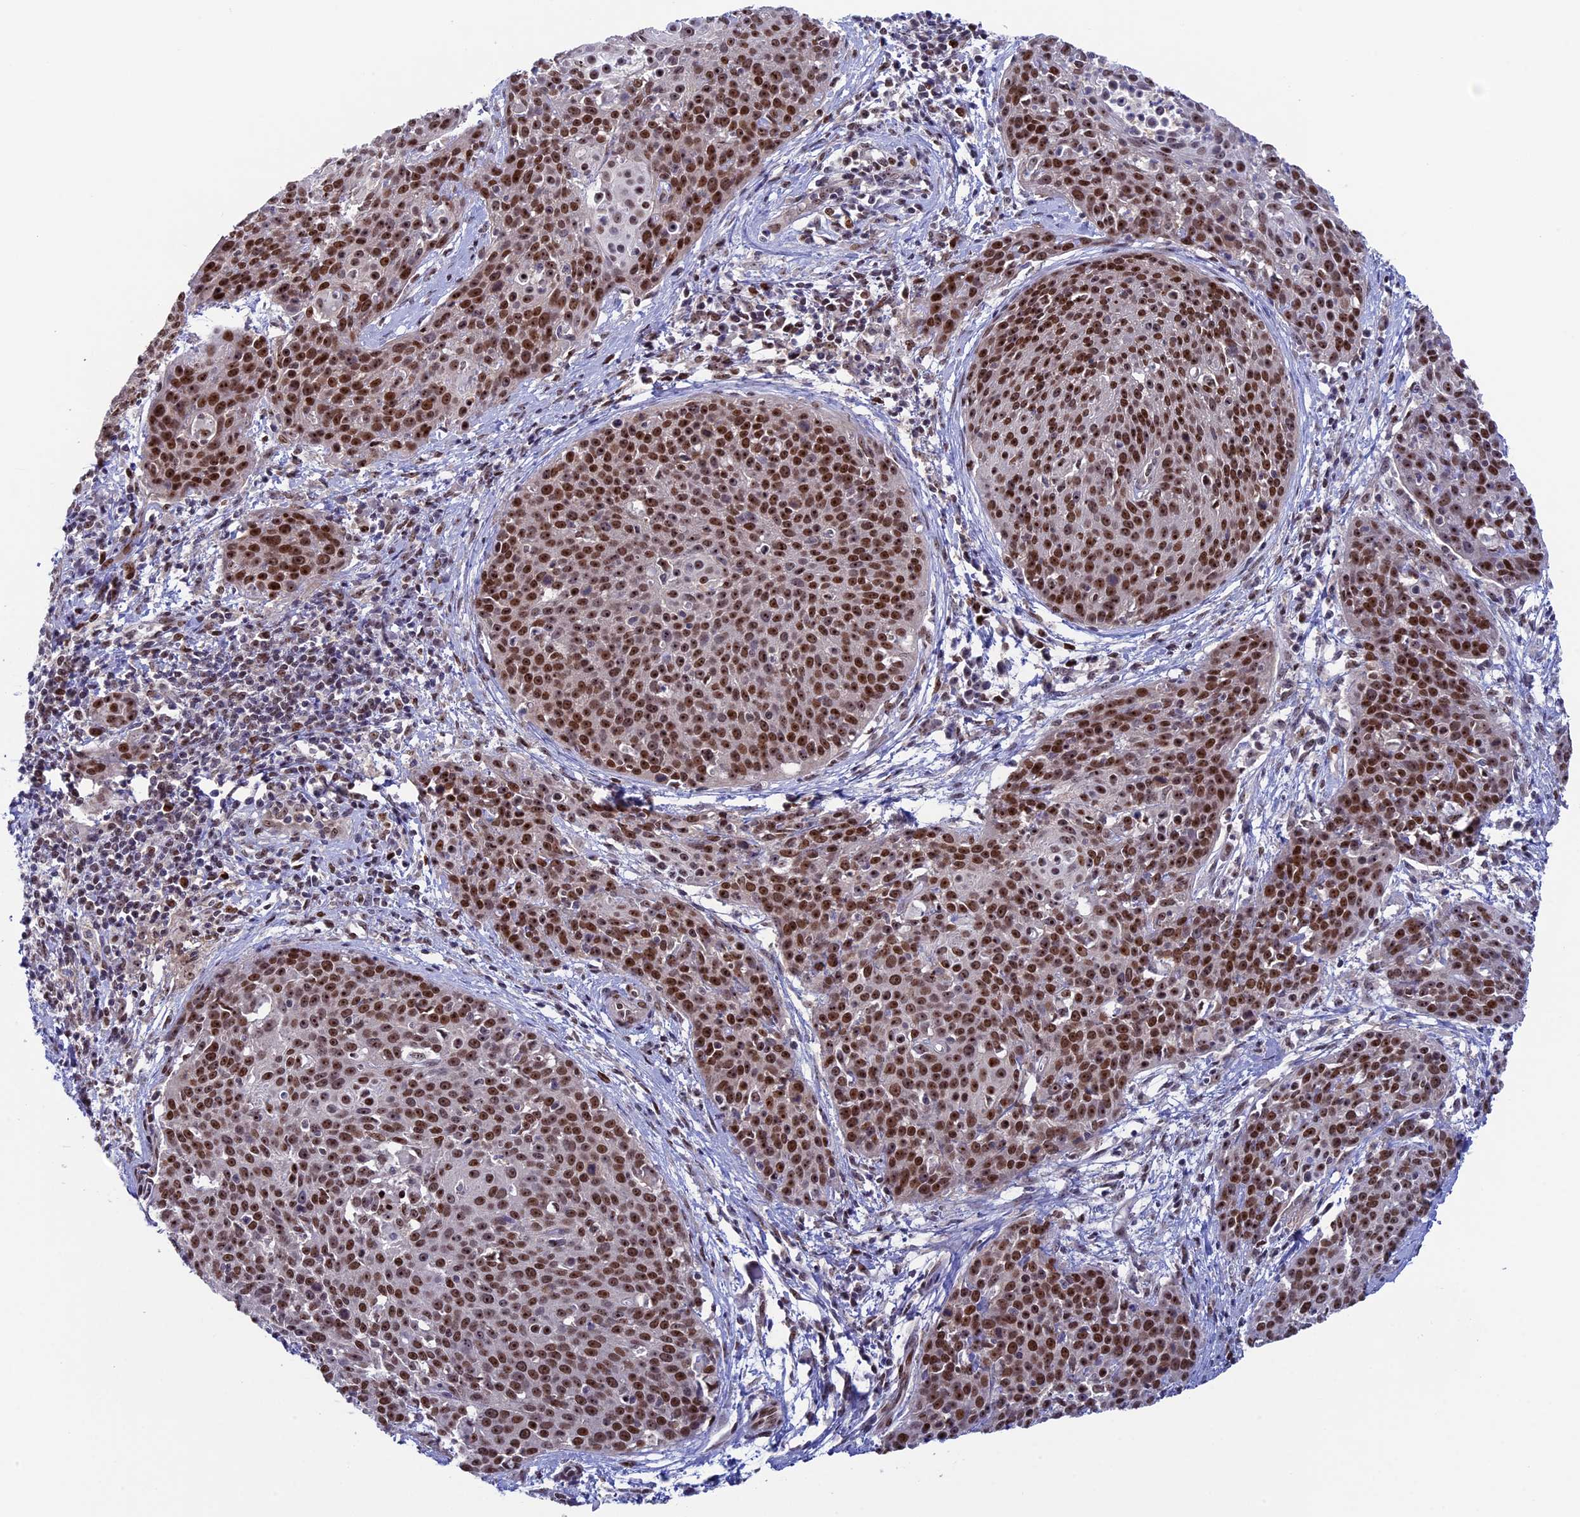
{"staining": {"intensity": "strong", "quantity": ">75%", "location": "nuclear"}, "tissue": "cervical cancer", "cell_type": "Tumor cells", "image_type": "cancer", "snomed": [{"axis": "morphology", "description": "Squamous cell carcinoma, NOS"}, {"axis": "topography", "description": "Cervix"}], "caption": "A brown stain shows strong nuclear expression of a protein in human cervical cancer (squamous cell carcinoma) tumor cells. The staining was performed using DAB (3,3'-diaminobenzidine), with brown indicating positive protein expression. Nuclei are stained blue with hematoxylin.", "gene": "CCDC86", "patient": {"sex": "female", "age": 38}}